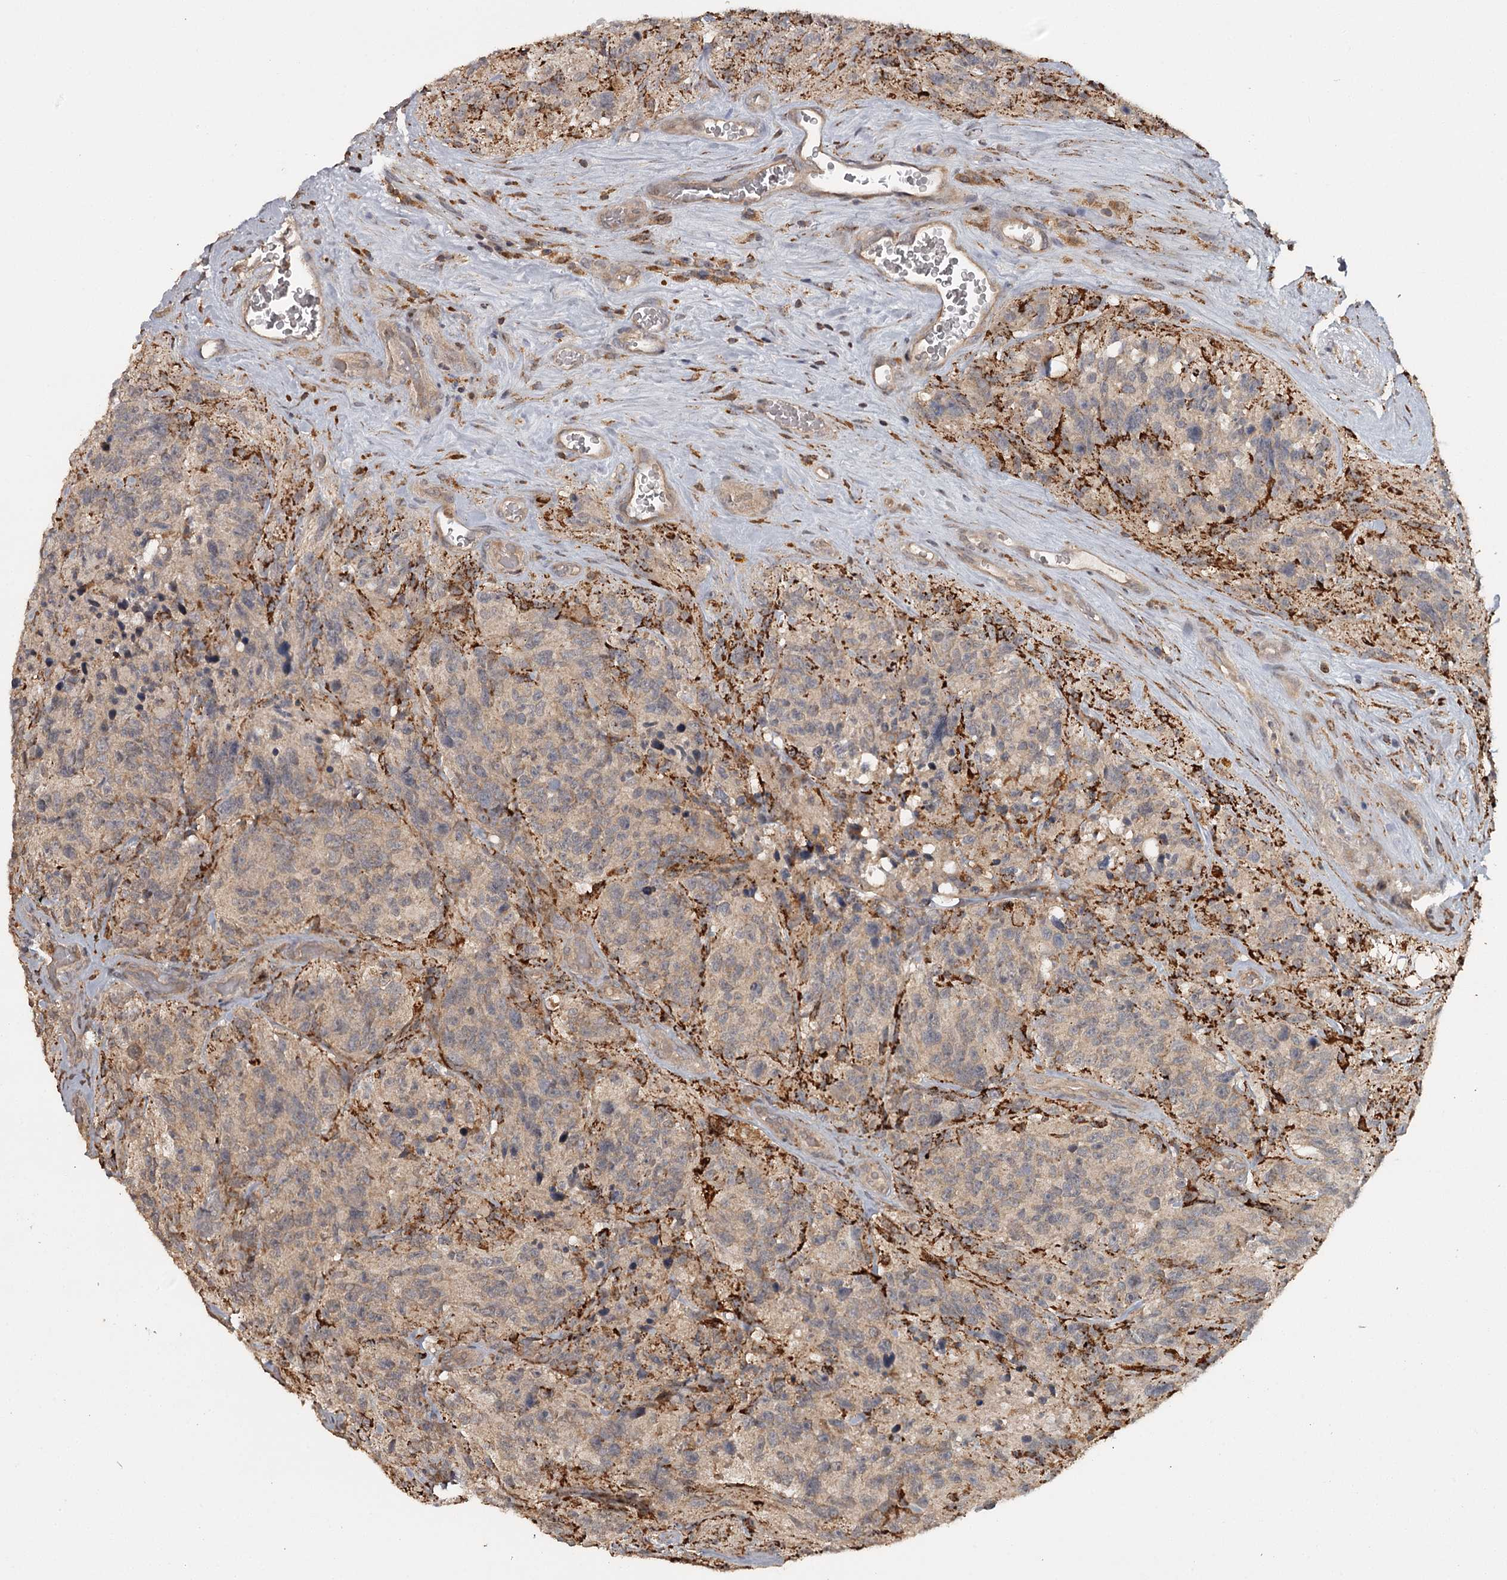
{"staining": {"intensity": "moderate", "quantity": ">75%", "location": "cytoplasmic/membranous"}, "tissue": "glioma", "cell_type": "Tumor cells", "image_type": "cancer", "snomed": [{"axis": "morphology", "description": "Glioma, malignant, High grade"}, {"axis": "topography", "description": "Brain"}], "caption": "Glioma stained with DAB immunohistochemistry displays medium levels of moderate cytoplasmic/membranous positivity in approximately >75% of tumor cells.", "gene": "FAXC", "patient": {"sex": "male", "age": 69}}